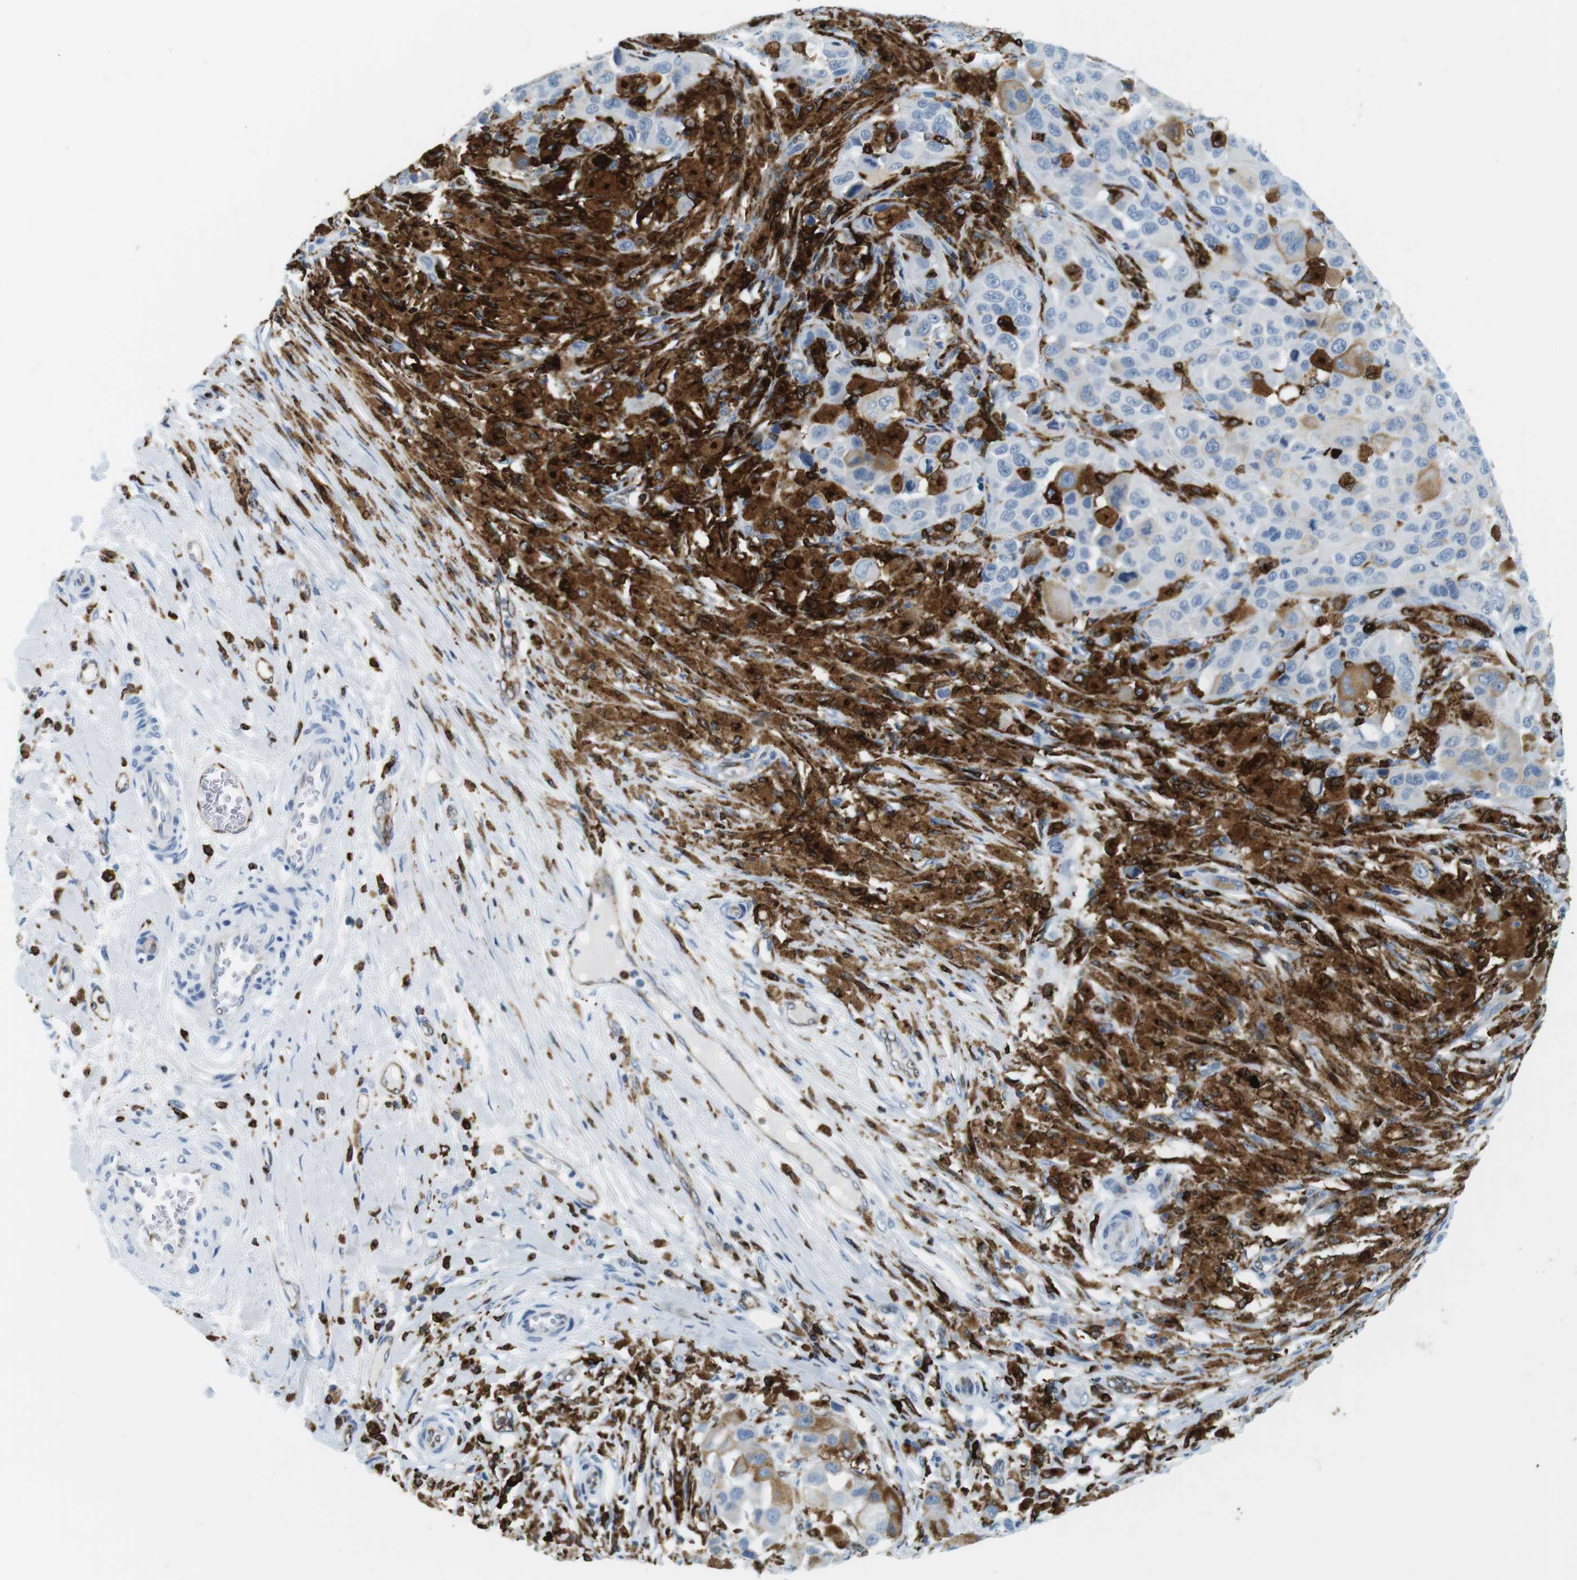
{"staining": {"intensity": "moderate", "quantity": "<25%", "location": "cytoplasmic/membranous"}, "tissue": "melanoma", "cell_type": "Tumor cells", "image_type": "cancer", "snomed": [{"axis": "morphology", "description": "Malignant melanoma, NOS"}, {"axis": "topography", "description": "Skin"}], "caption": "Malignant melanoma stained for a protein reveals moderate cytoplasmic/membranous positivity in tumor cells.", "gene": "CIITA", "patient": {"sex": "male", "age": 96}}